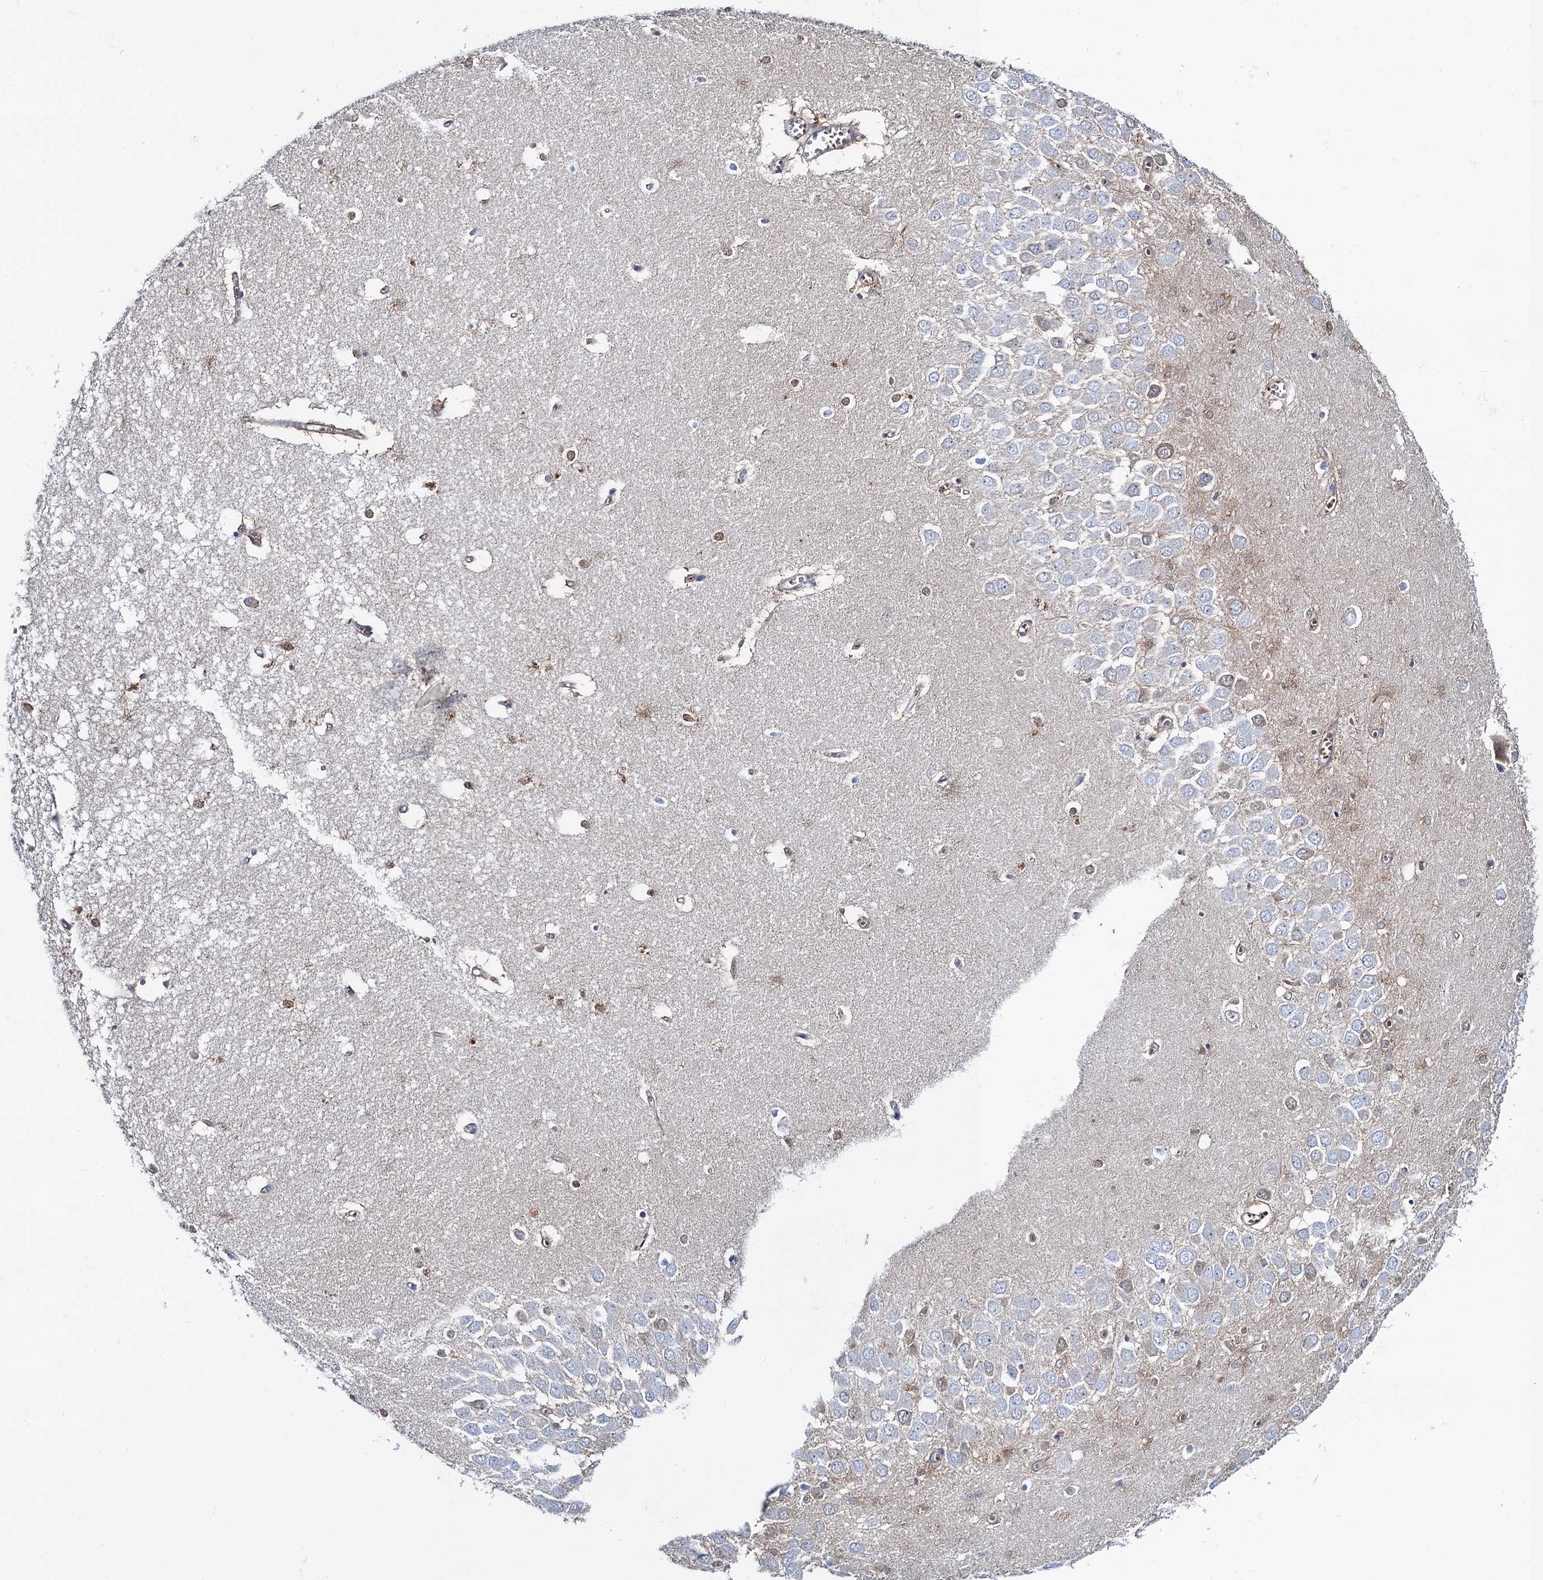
{"staining": {"intensity": "weak", "quantity": "<25%", "location": "cytoplasmic/membranous"}, "tissue": "hippocampus", "cell_type": "Glial cells", "image_type": "normal", "snomed": [{"axis": "morphology", "description": "Normal tissue, NOS"}, {"axis": "topography", "description": "Hippocampus"}], "caption": "Immunohistochemistry (IHC) histopathology image of benign hippocampus: hippocampus stained with DAB reveals no significant protein expression in glial cells.", "gene": "FAH", "patient": {"sex": "male", "age": 70}}